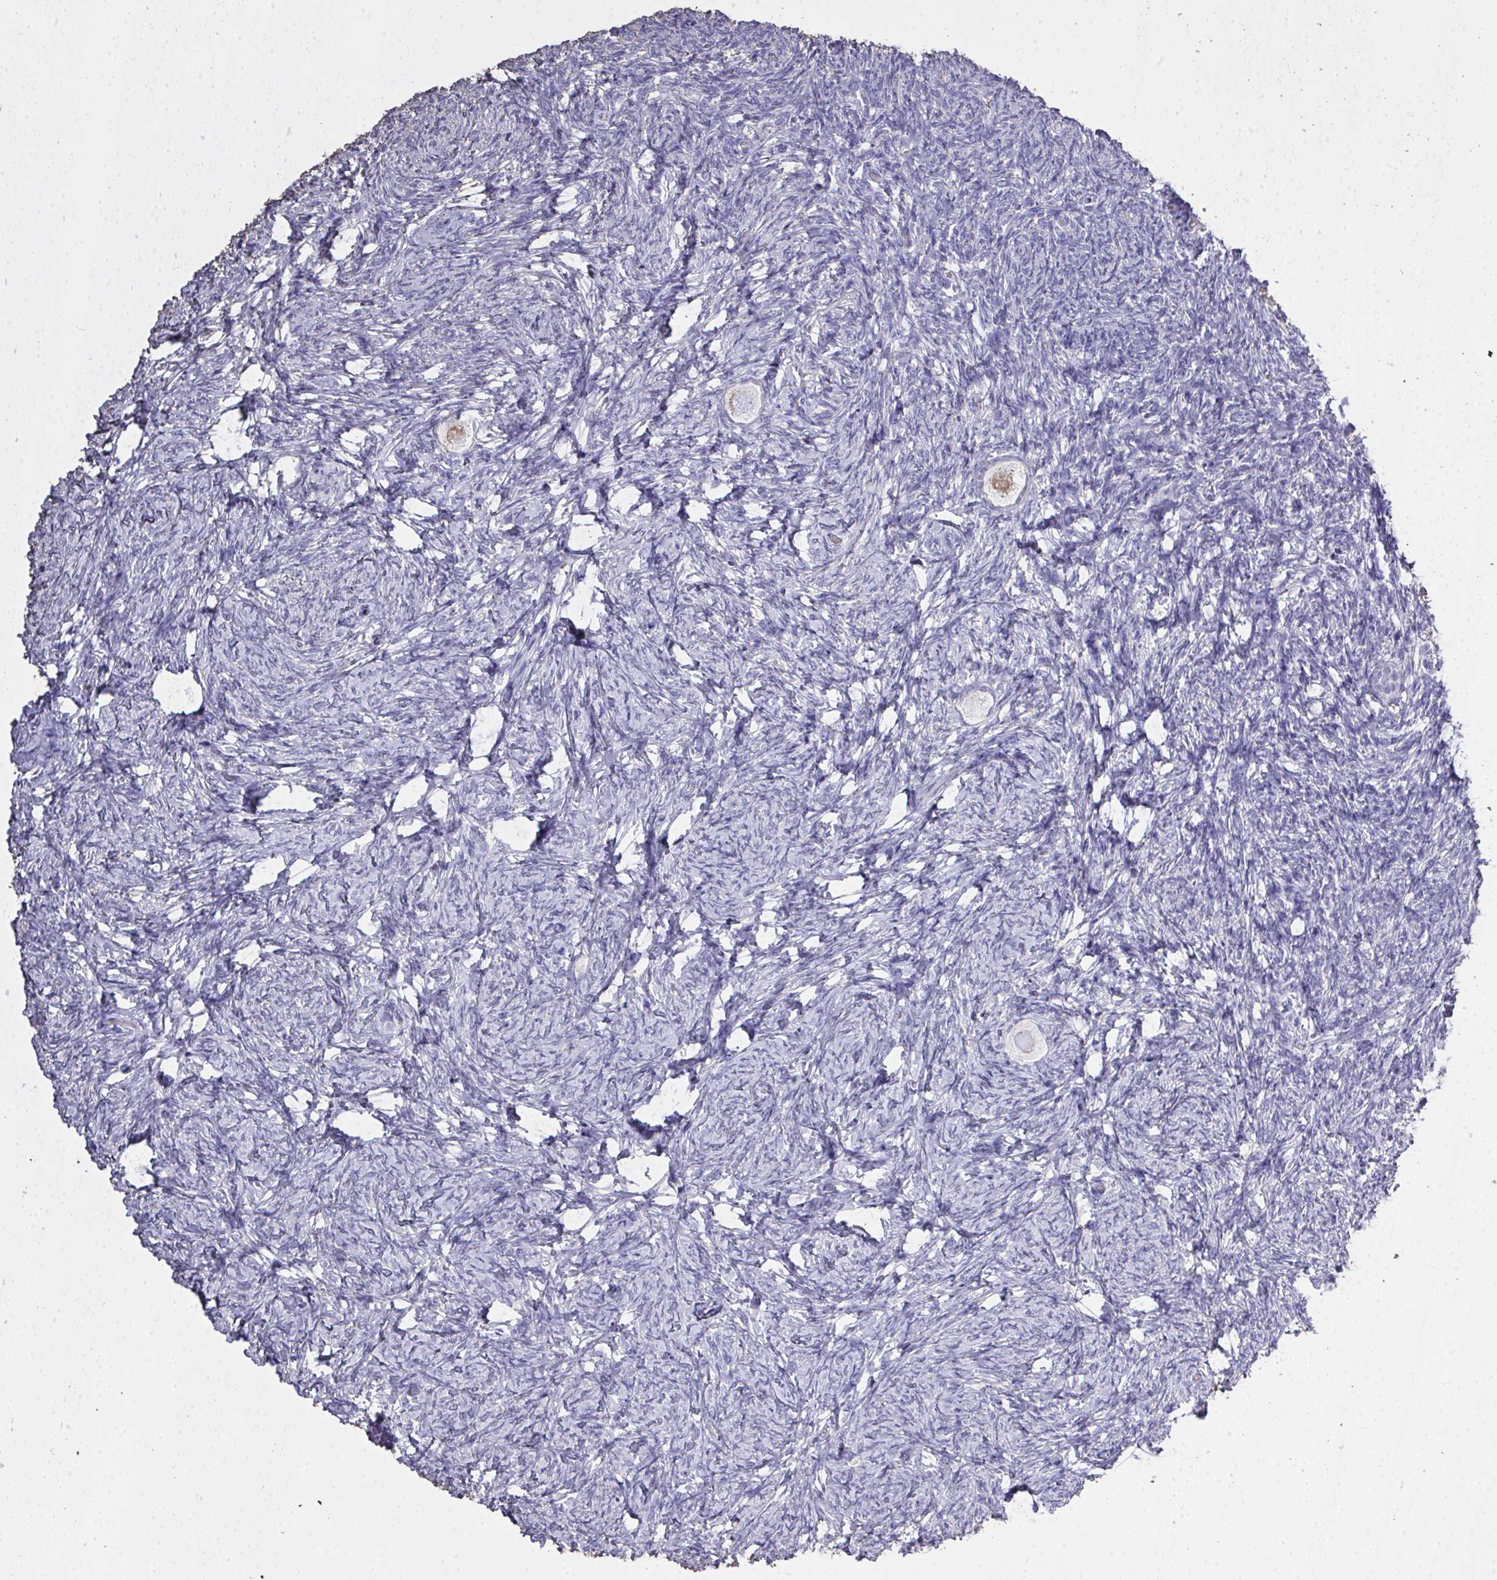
{"staining": {"intensity": "moderate", "quantity": "<25%", "location": "cytoplasmic/membranous"}, "tissue": "ovary", "cell_type": "Follicle cells", "image_type": "normal", "snomed": [{"axis": "morphology", "description": "Normal tissue, NOS"}, {"axis": "topography", "description": "Ovary"}], "caption": "High-power microscopy captured an immunohistochemistry photomicrograph of unremarkable ovary, revealing moderate cytoplasmic/membranous staining in approximately <25% of follicle cells.", "gene": "IL23R", "patient": {"sex": "female", "age": 34}}